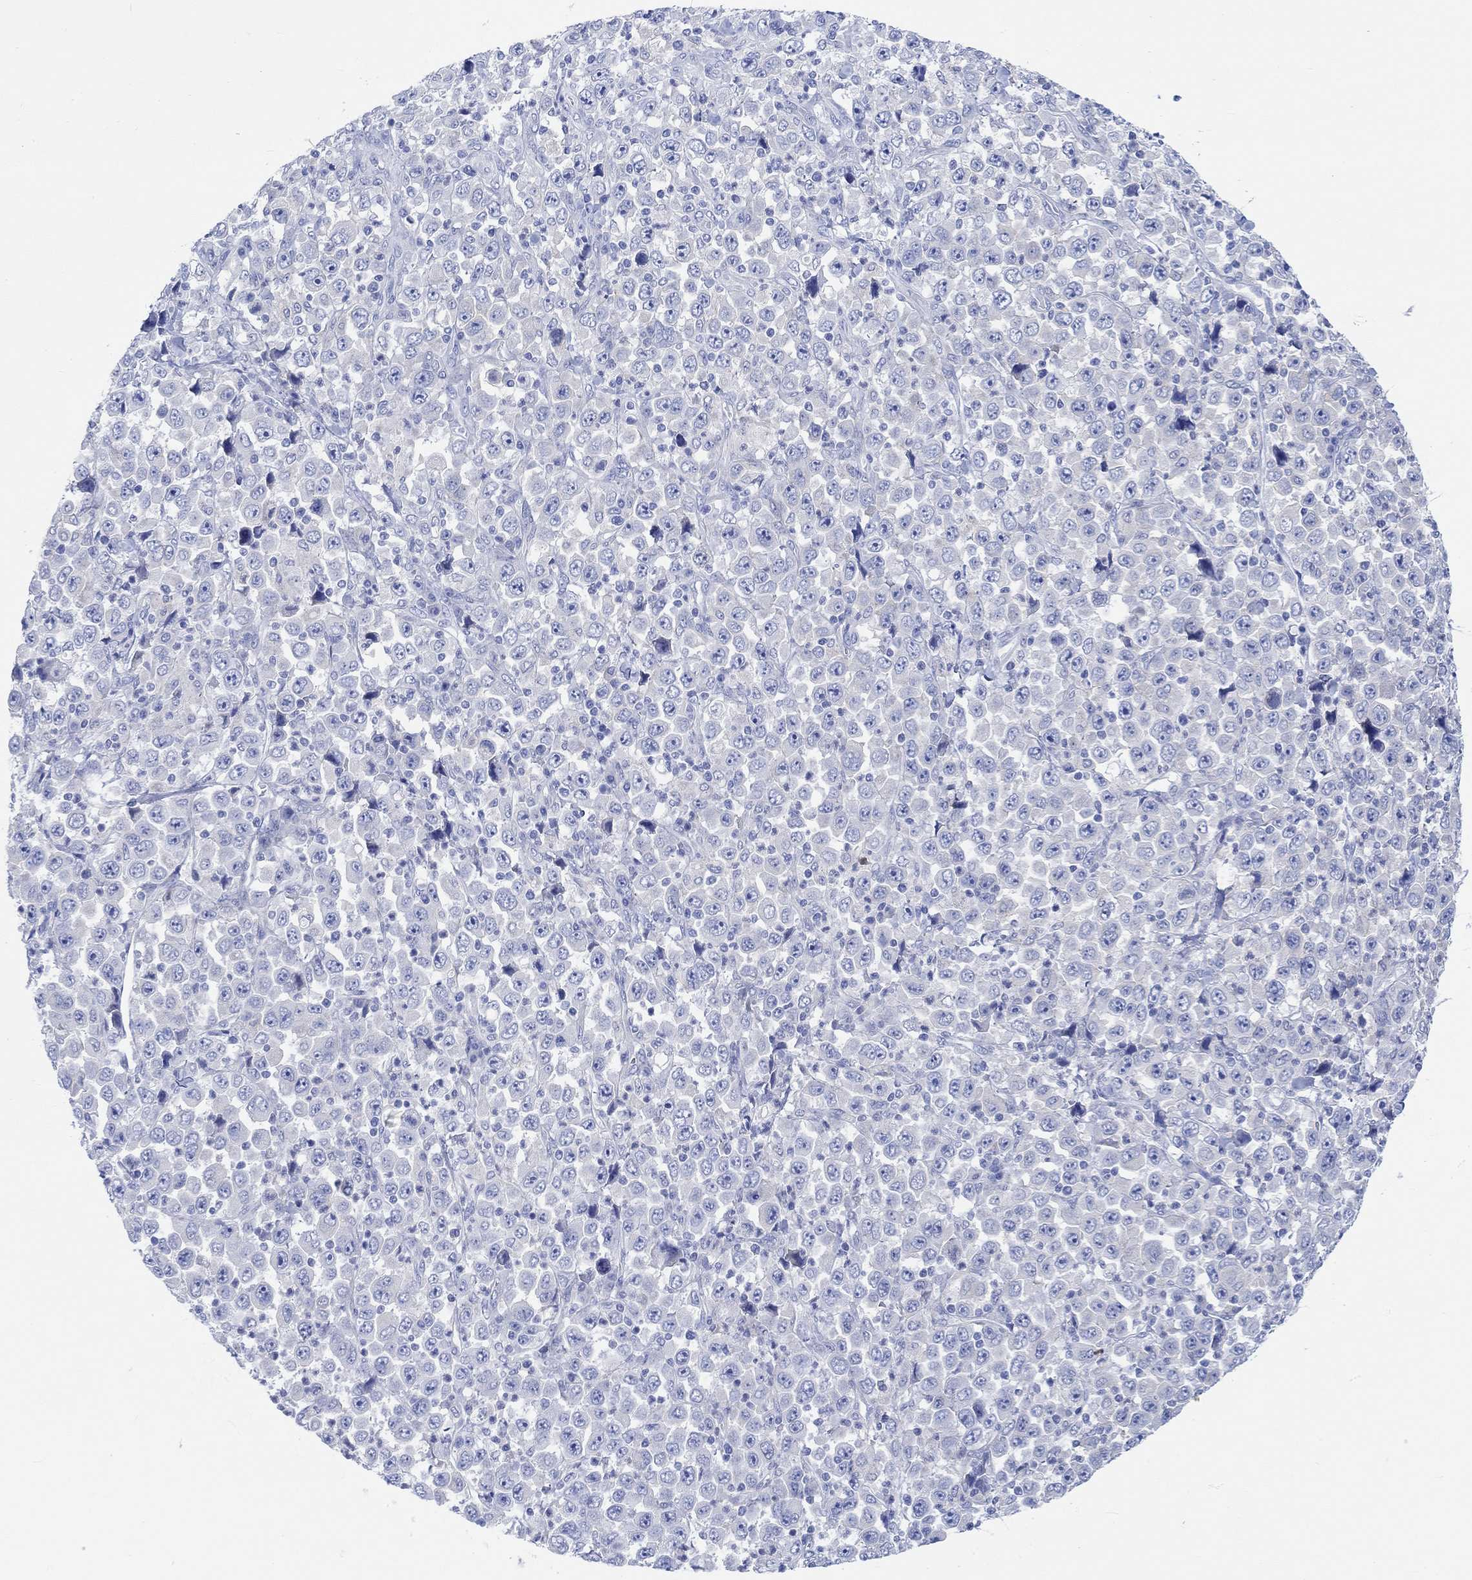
{"staining": {"intensity": "negative", "quantity": "none", "location": "none"}, "tissue": "stomach cancer", "cell_type": "Tumor cells", "image_type": "cancer", "snomed": [{"axis": "morphology", "description": "Normal tissue, NOS"}, {"axis": "morphology", "description": "Adenocarcinoma, NOS"}, {"axis": "topography", "description": "Stomach, upper"}, {"axis": "topography", "description": "Stomach"}], "caption": "This is an IHC micrograph of stomach cancer (adenocarcinoma). There is no staining in tumor cells.", "gene": "REEP6", "patient": {"sex": "male", "age": 59}}